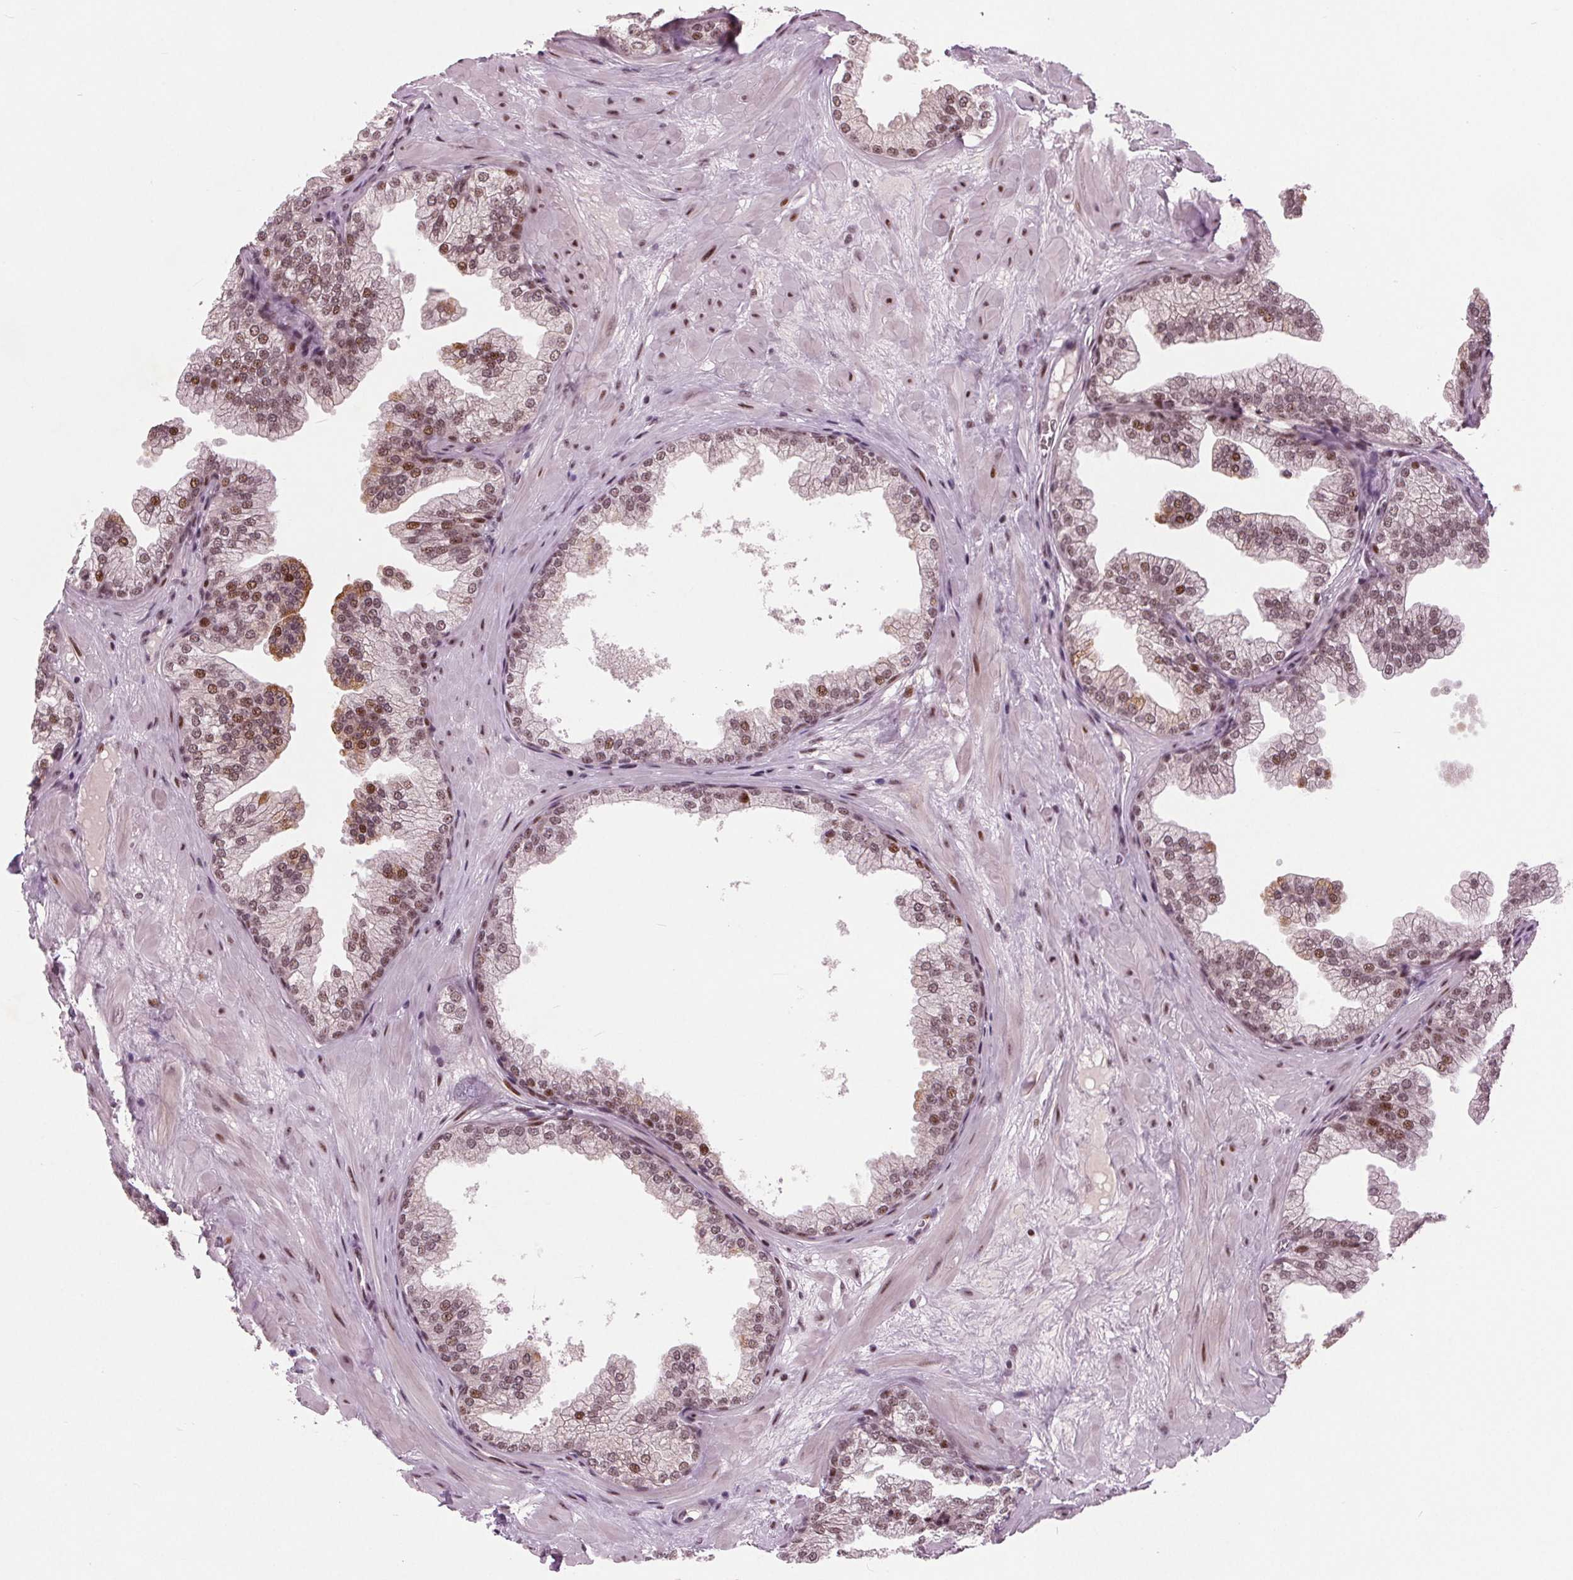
{"staining": {"intensity": "moderate", "quantity": ">75%", "location": "nuclear"}, "tissue": "prostate", "cell_type": "Glandular cells", "image_type": "normal", "snomed": [{"axis": "morphology", "description": "Normal tissue, NOS"}, {"axis": "topography", "description": "Prostate"}], "caption": "Protein expression analysis of benign prostate displays moderate nuclear staining in about >75% of glandular cells.", "gene": "TTC34", "patient": {"sex": "male", "age": 37}}